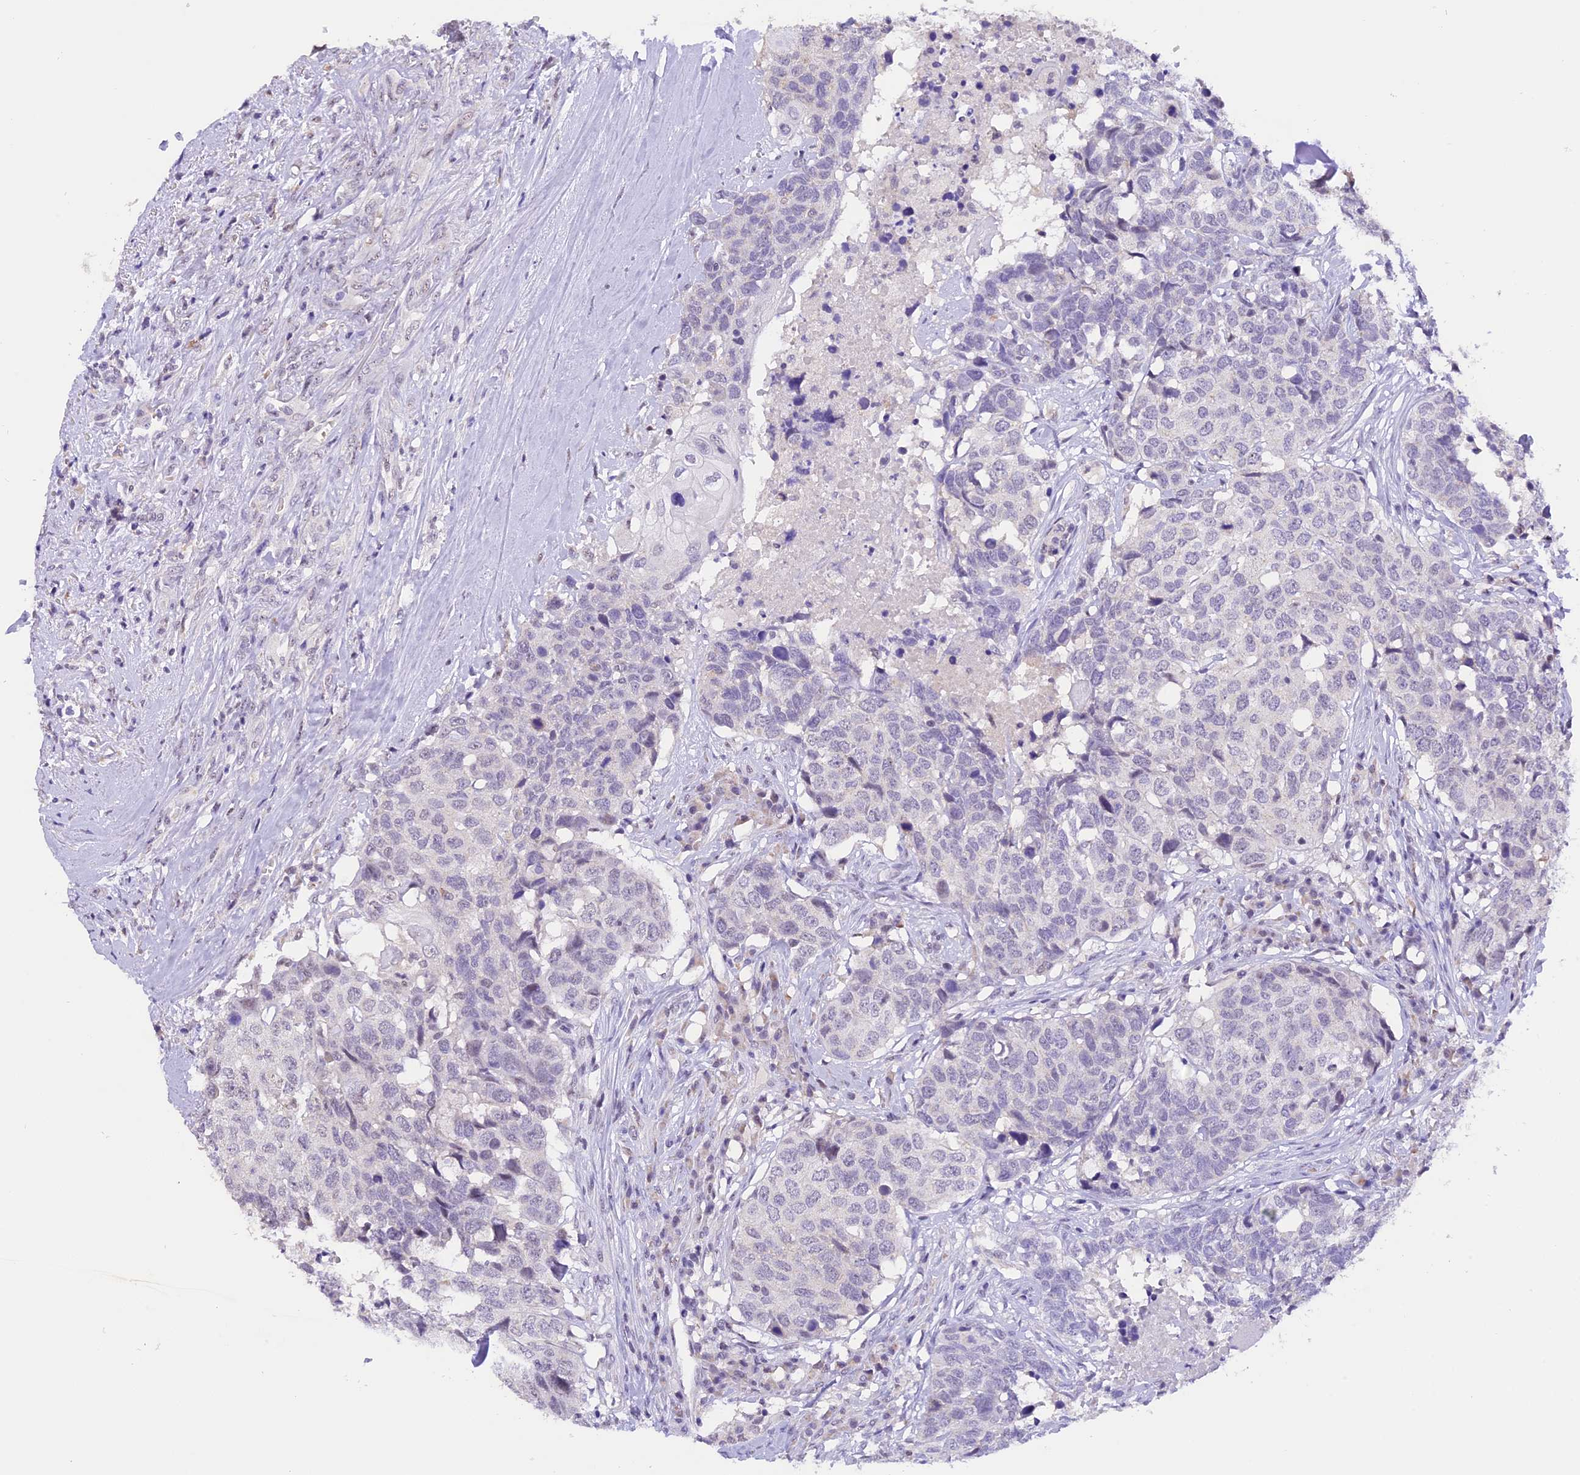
{"staining": {"intensity": "negative", "quantity": "none", "location": "none"}, "tissue": "head and neck cancer", "cell_type": "Tumor cells", "image_type": "cancer", "snomed": [{"axis": "morphology", "description": "Squamous cell carcinoma, NOS"}, {"axis": "topography", "description": "Head-Neck"}], "caption": "Immunohistochemistry (IHC) of human head and neck cancer (squamous cell carcinoma) displays no staining in tumor cells. The staining is performed using DAB brown chromogen with nuclei counter-stained in using hematoxylin.", "gene": "AHSP", "patient": {"sex": "male", "age": 66}}